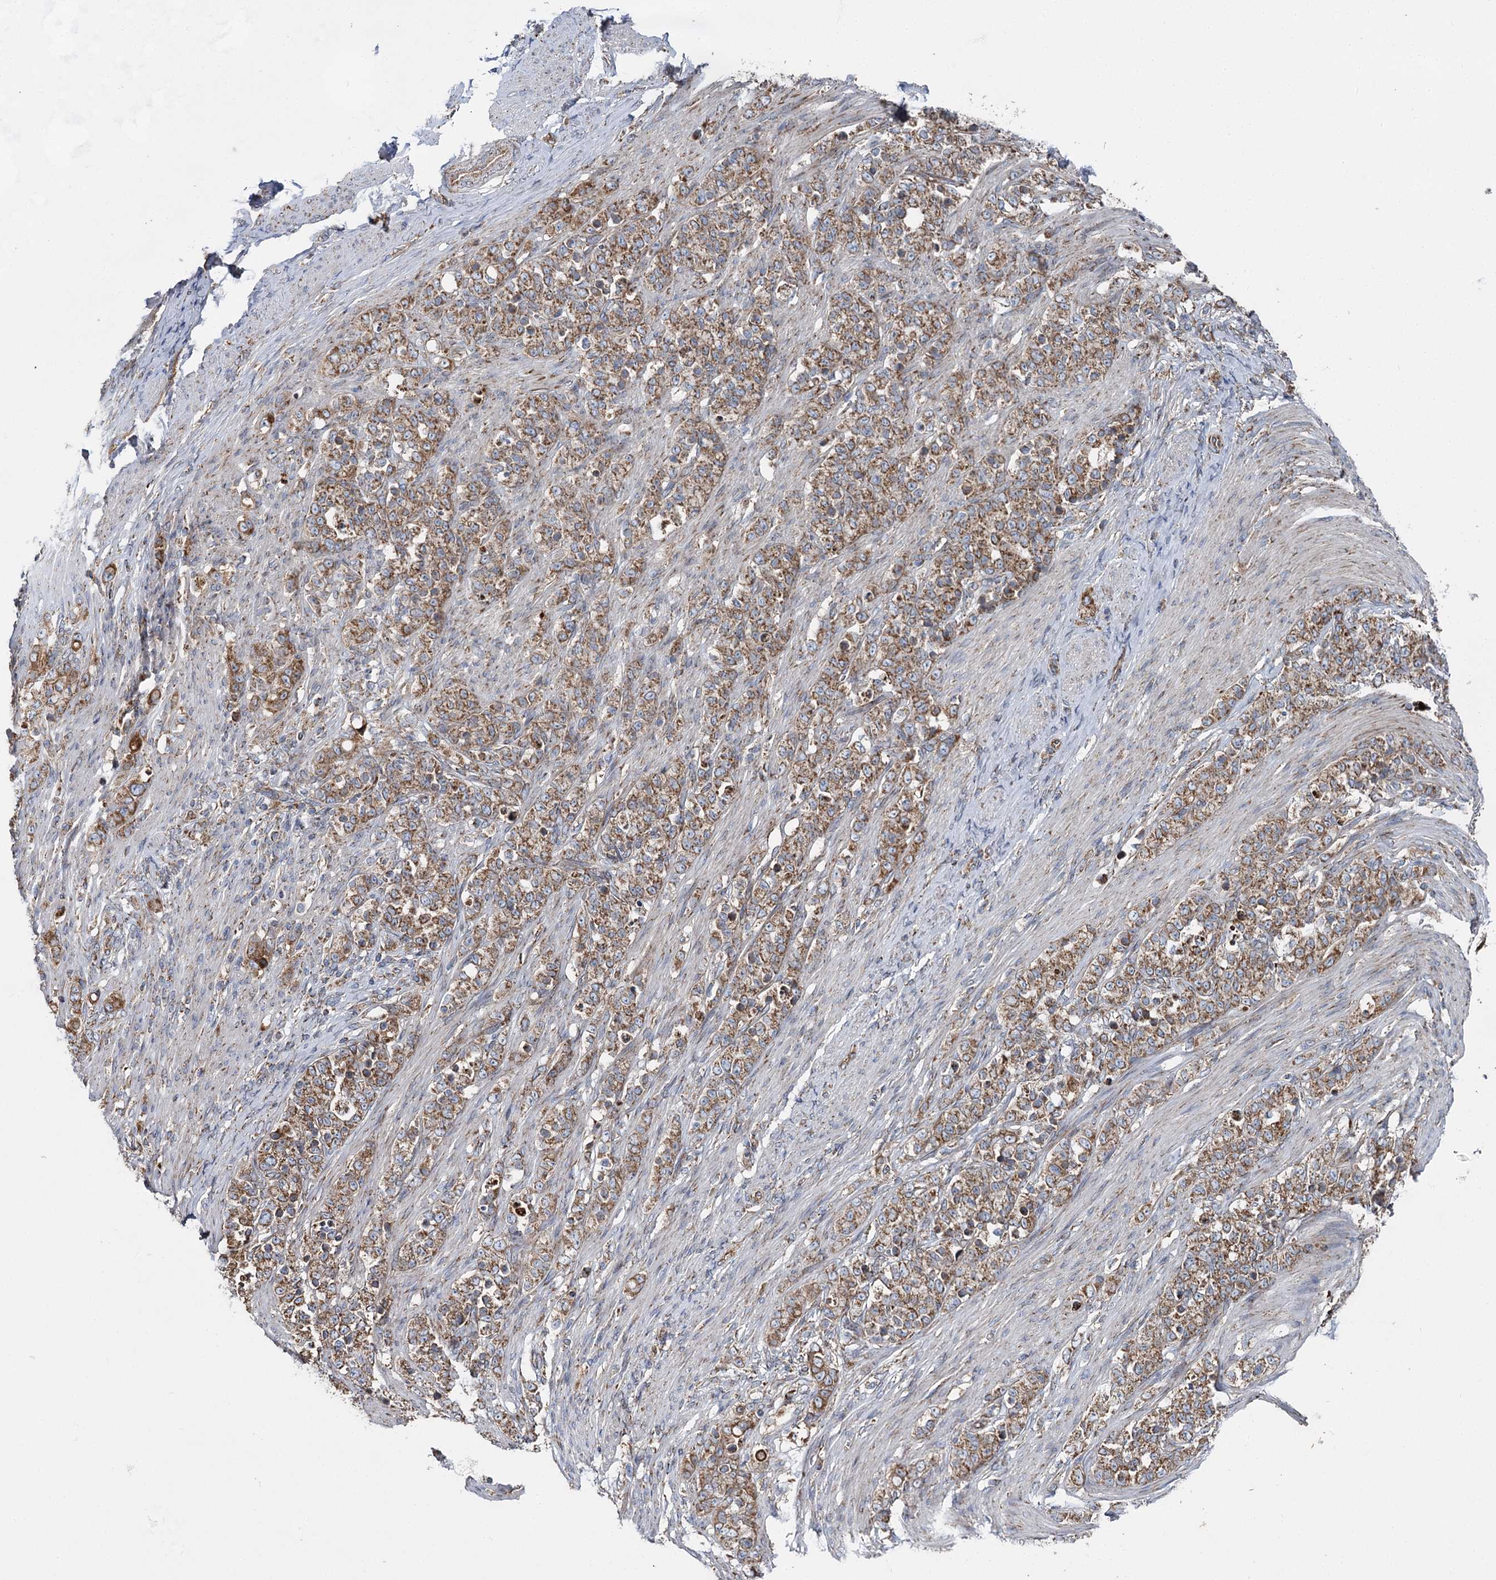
{"staining": {"intensity": "moderate", "quantity": ">75%", "location": "cytoplasmic/membranous"}, "tissue": "stomach cancer", "cell_type": "Tumor cells", "image_type": "cancer", "snomed": [{"axis": "morphology", "description": "Adenocarcinoma, NOS"}, {"axis": "topography", "description": "Stomach"}], "caption": "IHC histopathology image of stomach adenocarcinoma stained for a protein (brown), which shows medium levels of moderate cytoplasmic/membranous positivity in about >75% of tumor cells.", "gene": "MSANTD2", "patient": {"sex": "female", "age": 79}}